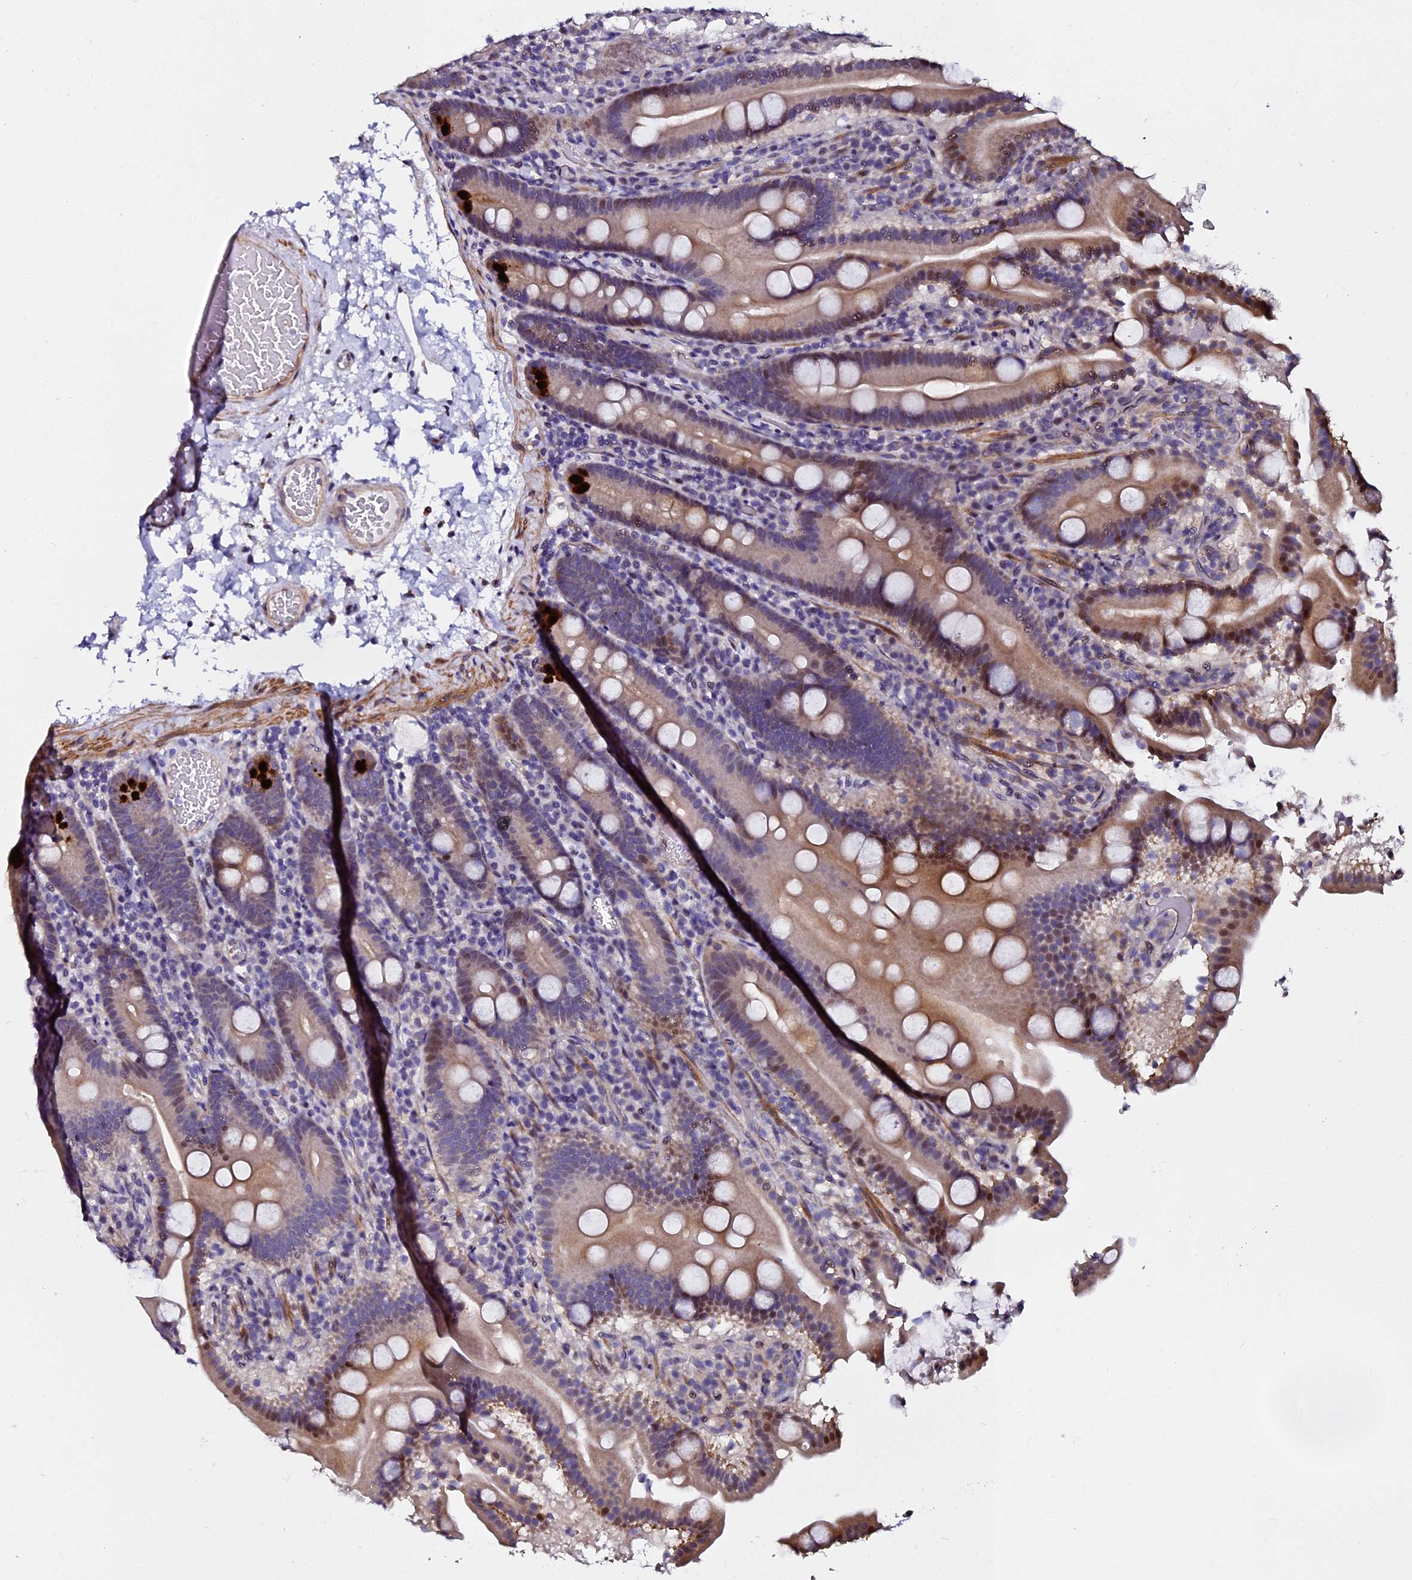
{"staining": {"intensity": "moderate", "quantity": "25%-75%", "location": "cytoplasmic/membranous,nuclear"}, "tissue": "duodenum", "cell_type": "Glandular cells", "image_type": "normal", "snomed": [{"axis": "morphology", "description": "Normal tissue, NOS"}, {"axis": "topography", "description": "Duodenum"}], "caption": "Protein analysis of normal duodenum demonstrates moderate cytoplasmic/membranous,nuclear expression in approximately 25%-75% of glandular cells.", "gene": "GPN3", "patient": {"sex": "male", "age": 55}}